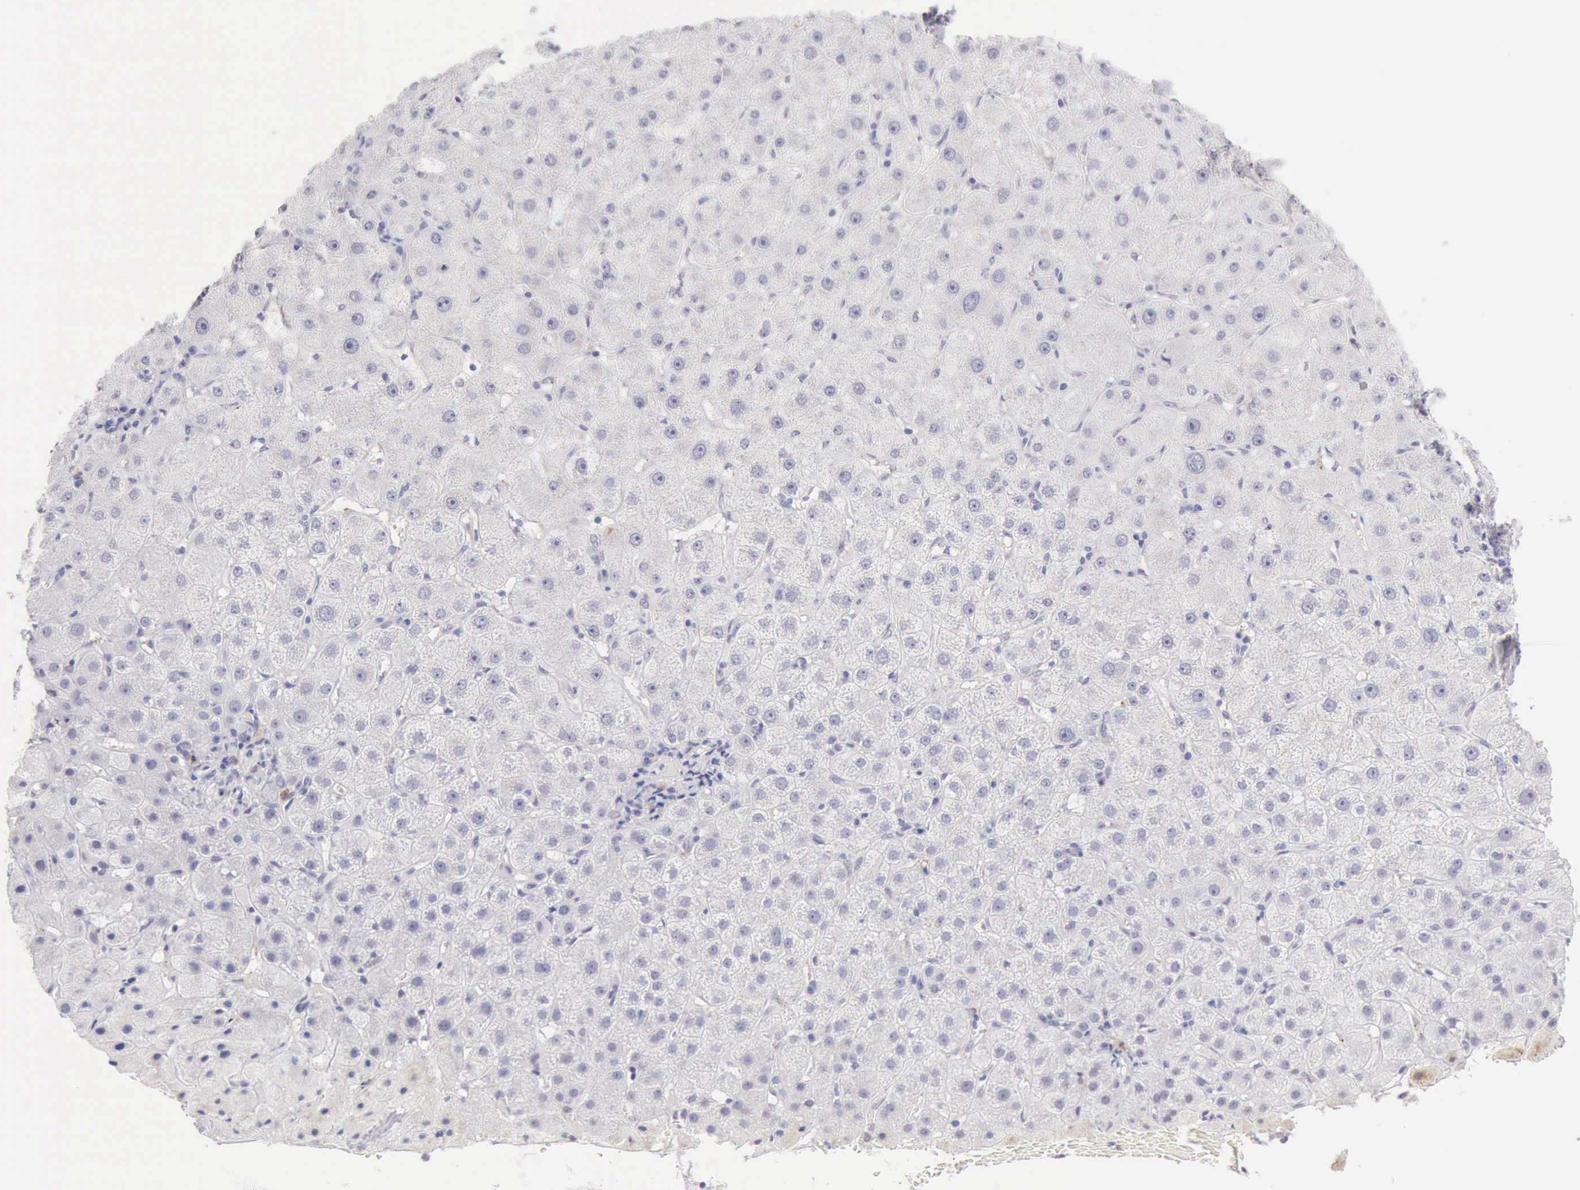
{"staining": {"intensity": "negative", "quantity": "none", "location": "none"}, "tissue": "liver cancer", "cell_type": "Tumor cells", "image_type": "cancer", "snomed": [{"axis": "morphology", "description": "Cholangiocarcinoma"}, {"axis": "topography", "description": "Liver"}], "caption": "This image is of liver cancer (cholangiocarcinoma) stained with immunohistochemistry (IHC) to label a protein in brown with the nuclei are counter-stained blue. There is no expression in tumor cells.", "gene": "RNASE1", "patient": {"sex": "female", "age": 79}}